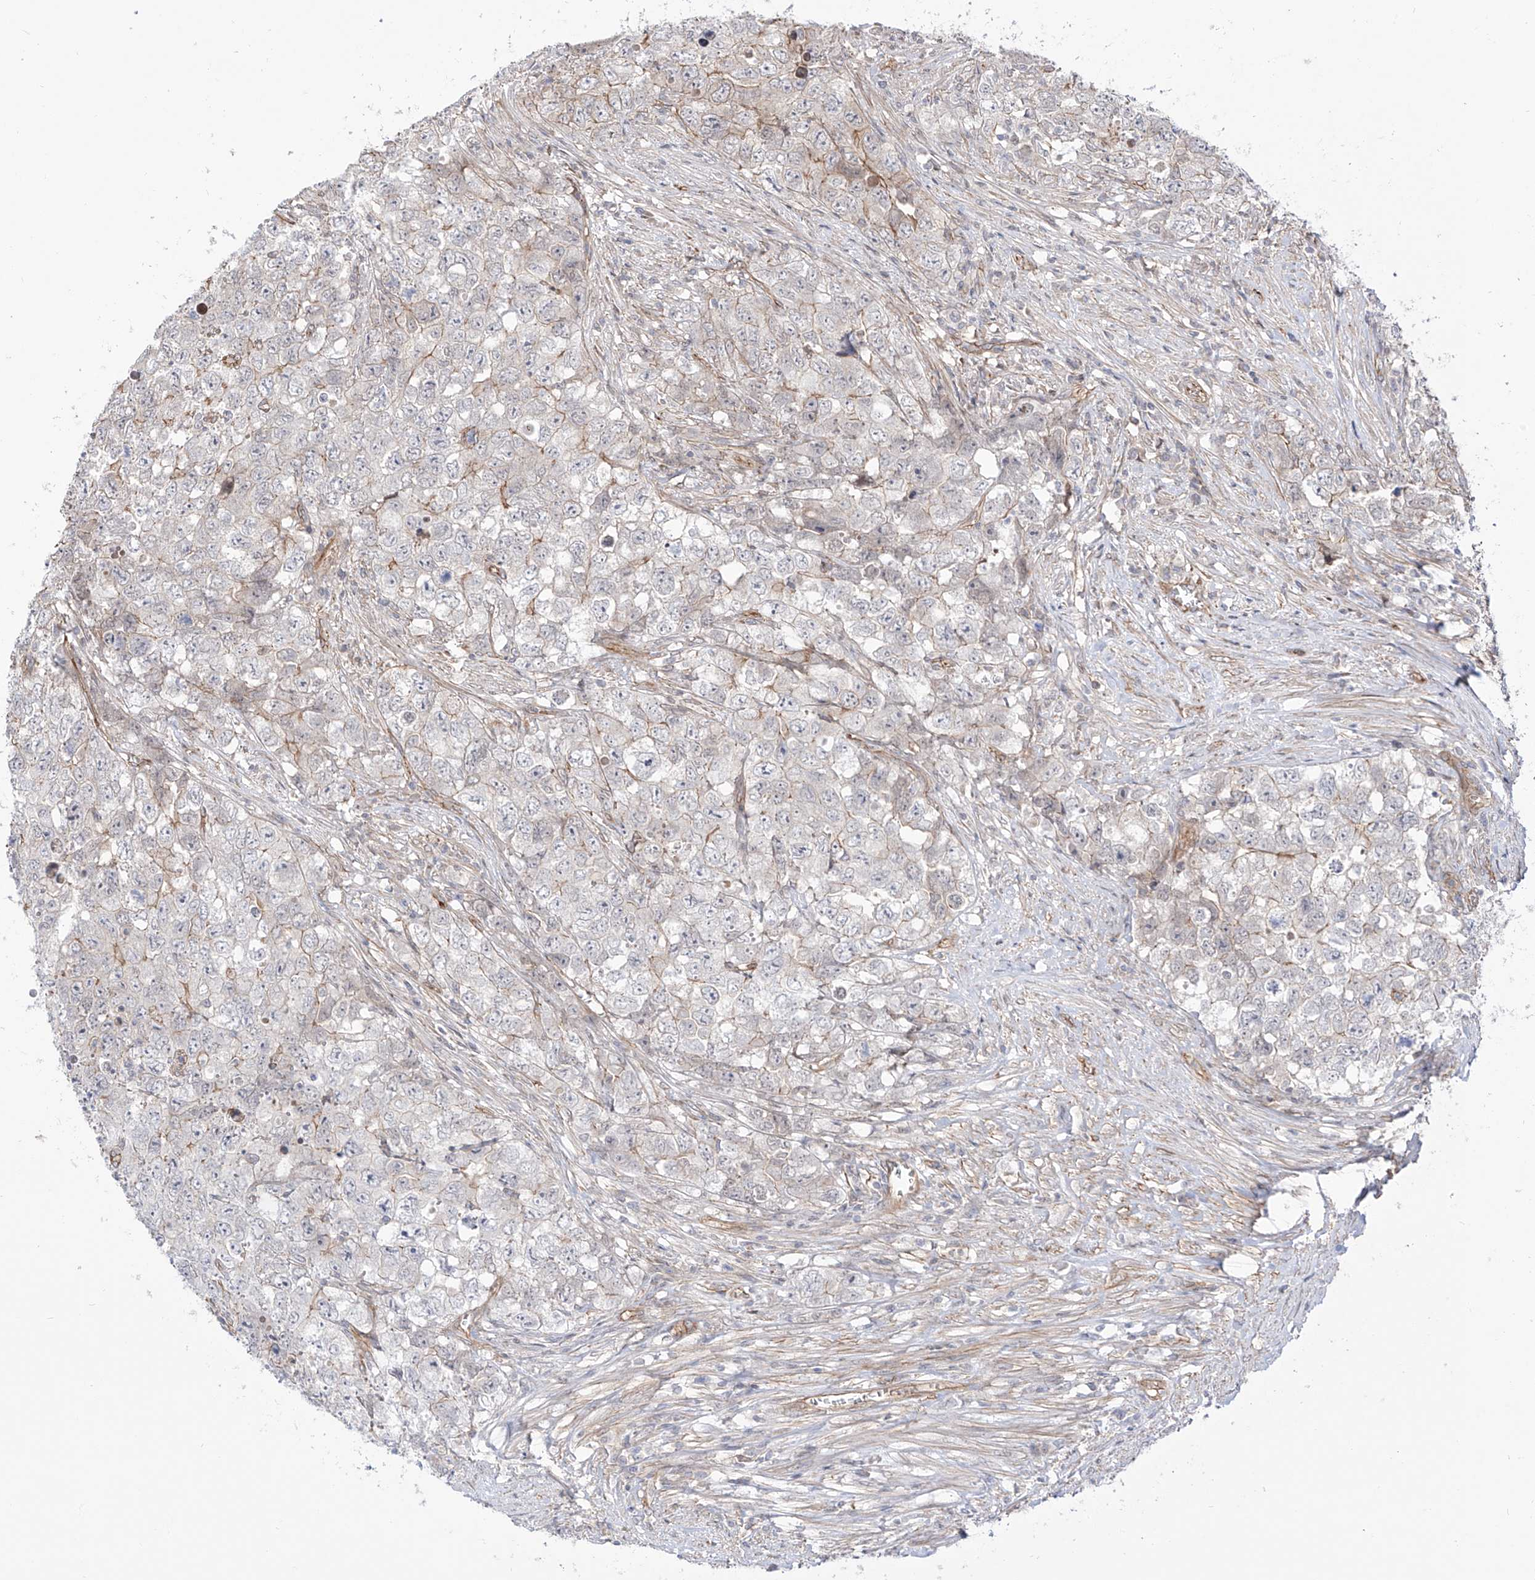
{"staining": {"intensity": "negative", "quantity": "none", "location": "none"}, "tissue": "testis cancer", "cell_type": "Tumor cells", "image_type": "cancer", "snomed": [{"axis": "morphology", "description": "Seminoma, NOS"}, {"axis": "morphology", "description": "Carcinoma, Embryonal, NOS"}, {"axis": "topography", "description": "Testis"}], "caption": "Tumor cells are negative for protein expression in human testis embryonal carcinoma.", "gene": "ZNF180", "patient": {"sex": "male", "age": 43}}